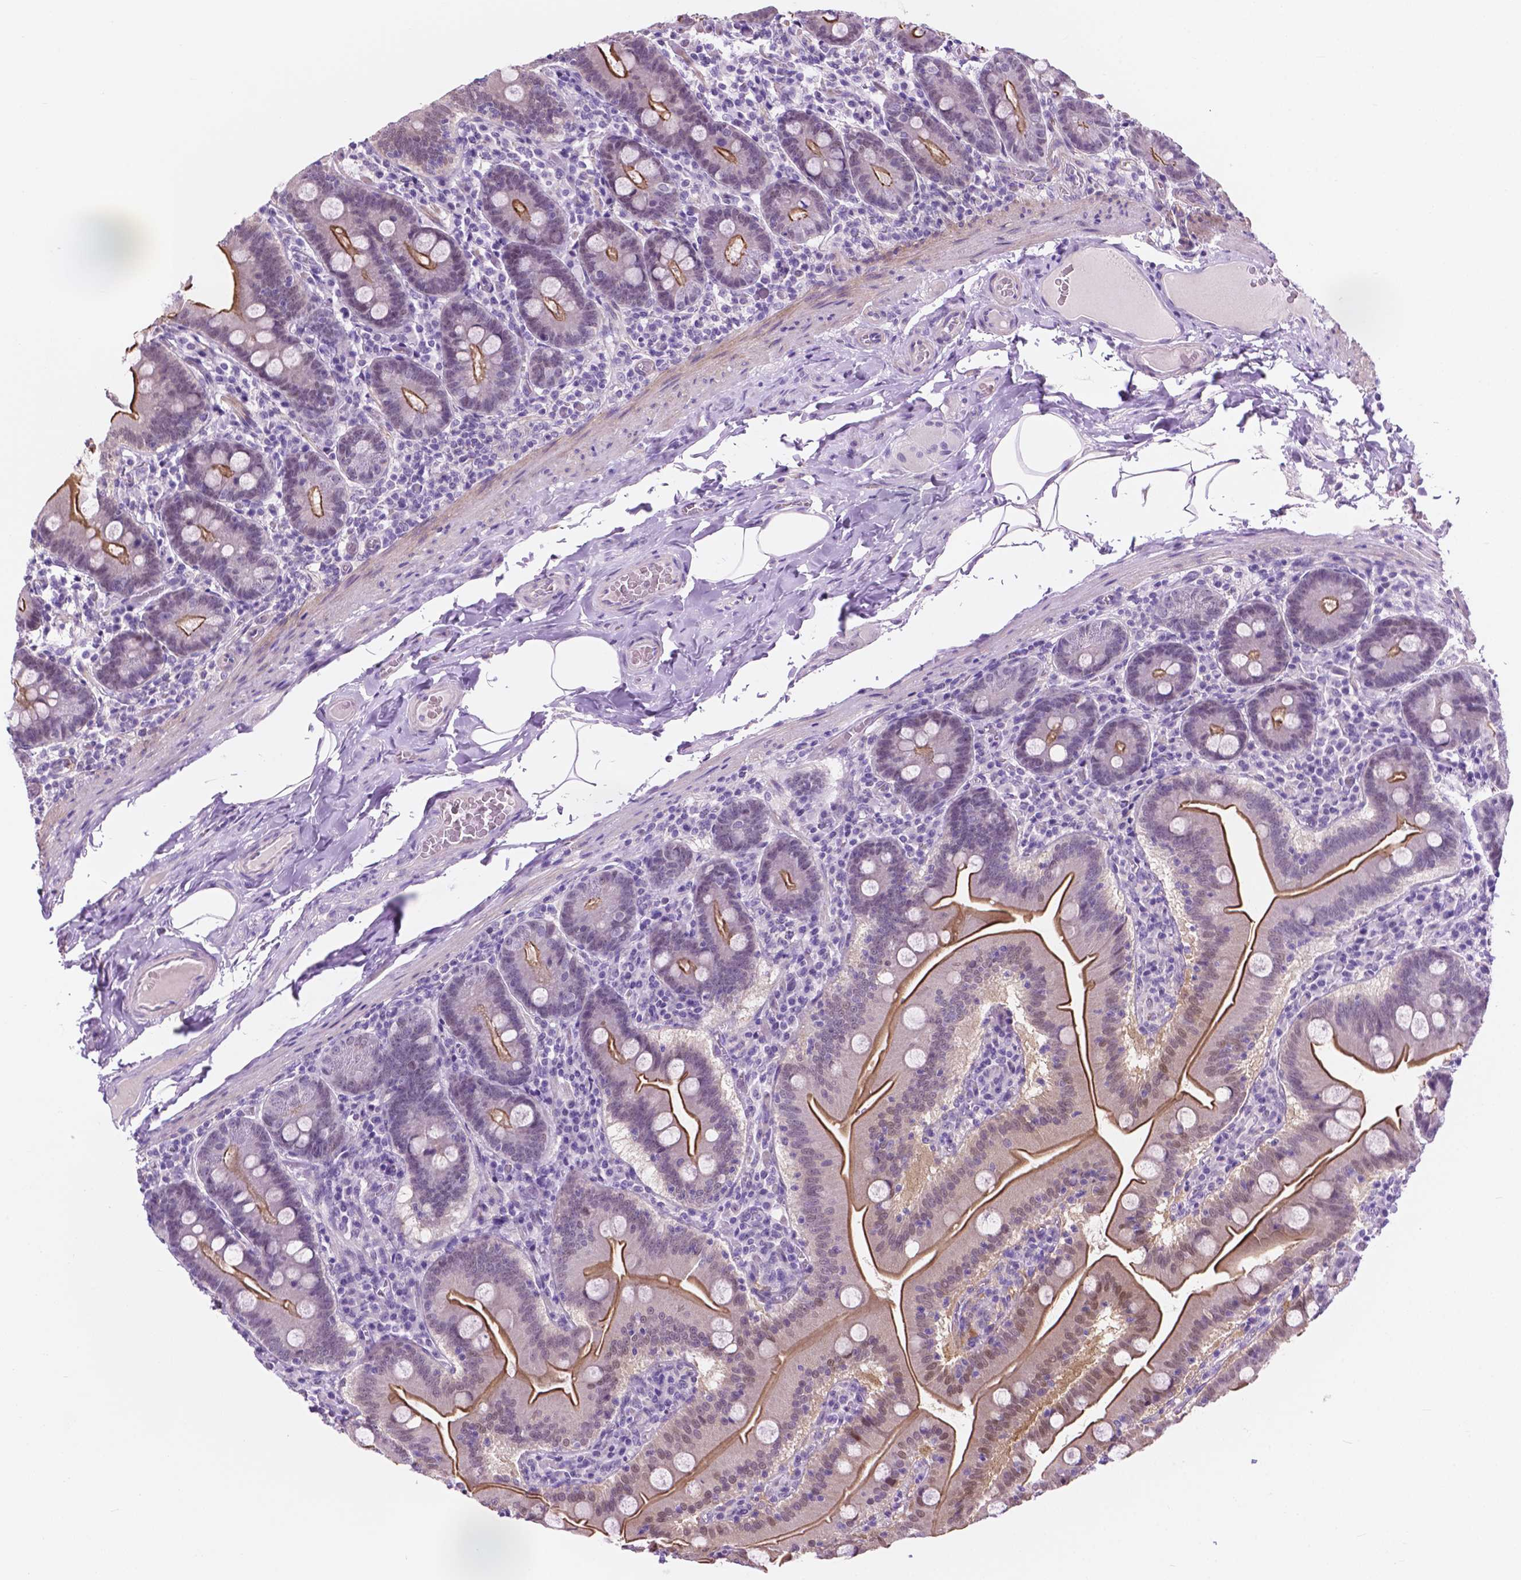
{"staining": {"intensity": "strong", "quantity": "25%-75%", "location": "cytoplasmic/membranous"}, "tissue": "small intestine", "cell_type": "Glandular cells", "image_type": "normal", "snomed": [{"axis": "morphology", "description": "Normal tissue, NOS"}, {"axis": "topography", "description": "Small intestine"}], "caption": "Immunohistochemical staining of unremarkable human small intestine exhibits high levels of strong cytoplasmic/membranous staining in about 25%-75% of glandular cells. Nuclei are stained in blue.", "gene": "ACY3", "patient": {"sex": "male", "age": 37}}